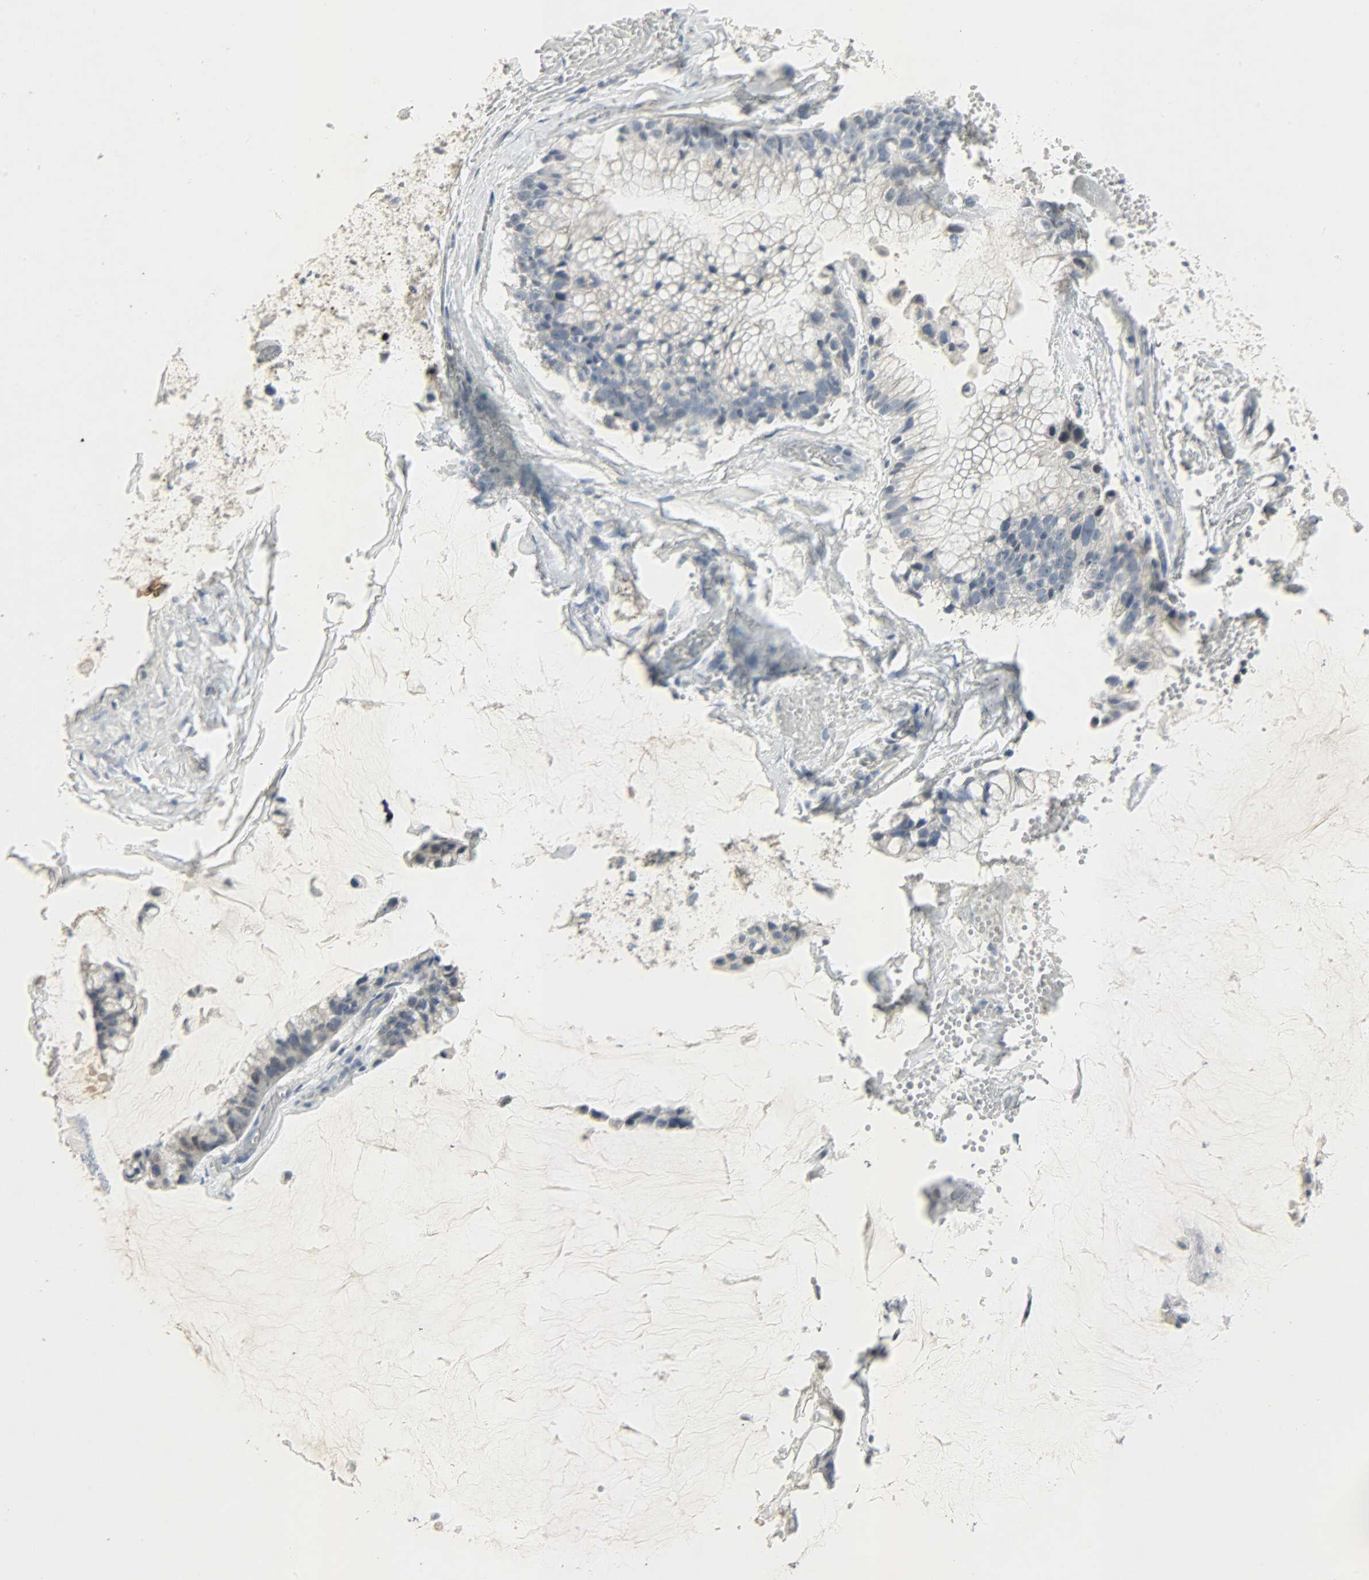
{"staining": {"intensity": "weak", "quantity": "<25%", "location": "cytoplasmic/membranous,nuclear"}, "tissue": "ovarian cancer", "cell_type": "Tumor cells", "image_type": "cancer", "snomed": [{"axis": "morphology", "description": "Cystadenocarcinoma, mucinous, NOS"}, {"axis": "topography", "description": "Ovary"}], "caption": "This is an IHC micrograph of mucinous cystadenocarcinoma (ovarian). There is no positivity in tumor cells.", "gene": "CAMK4", "patient": {"sex": "female", "age": 39}}